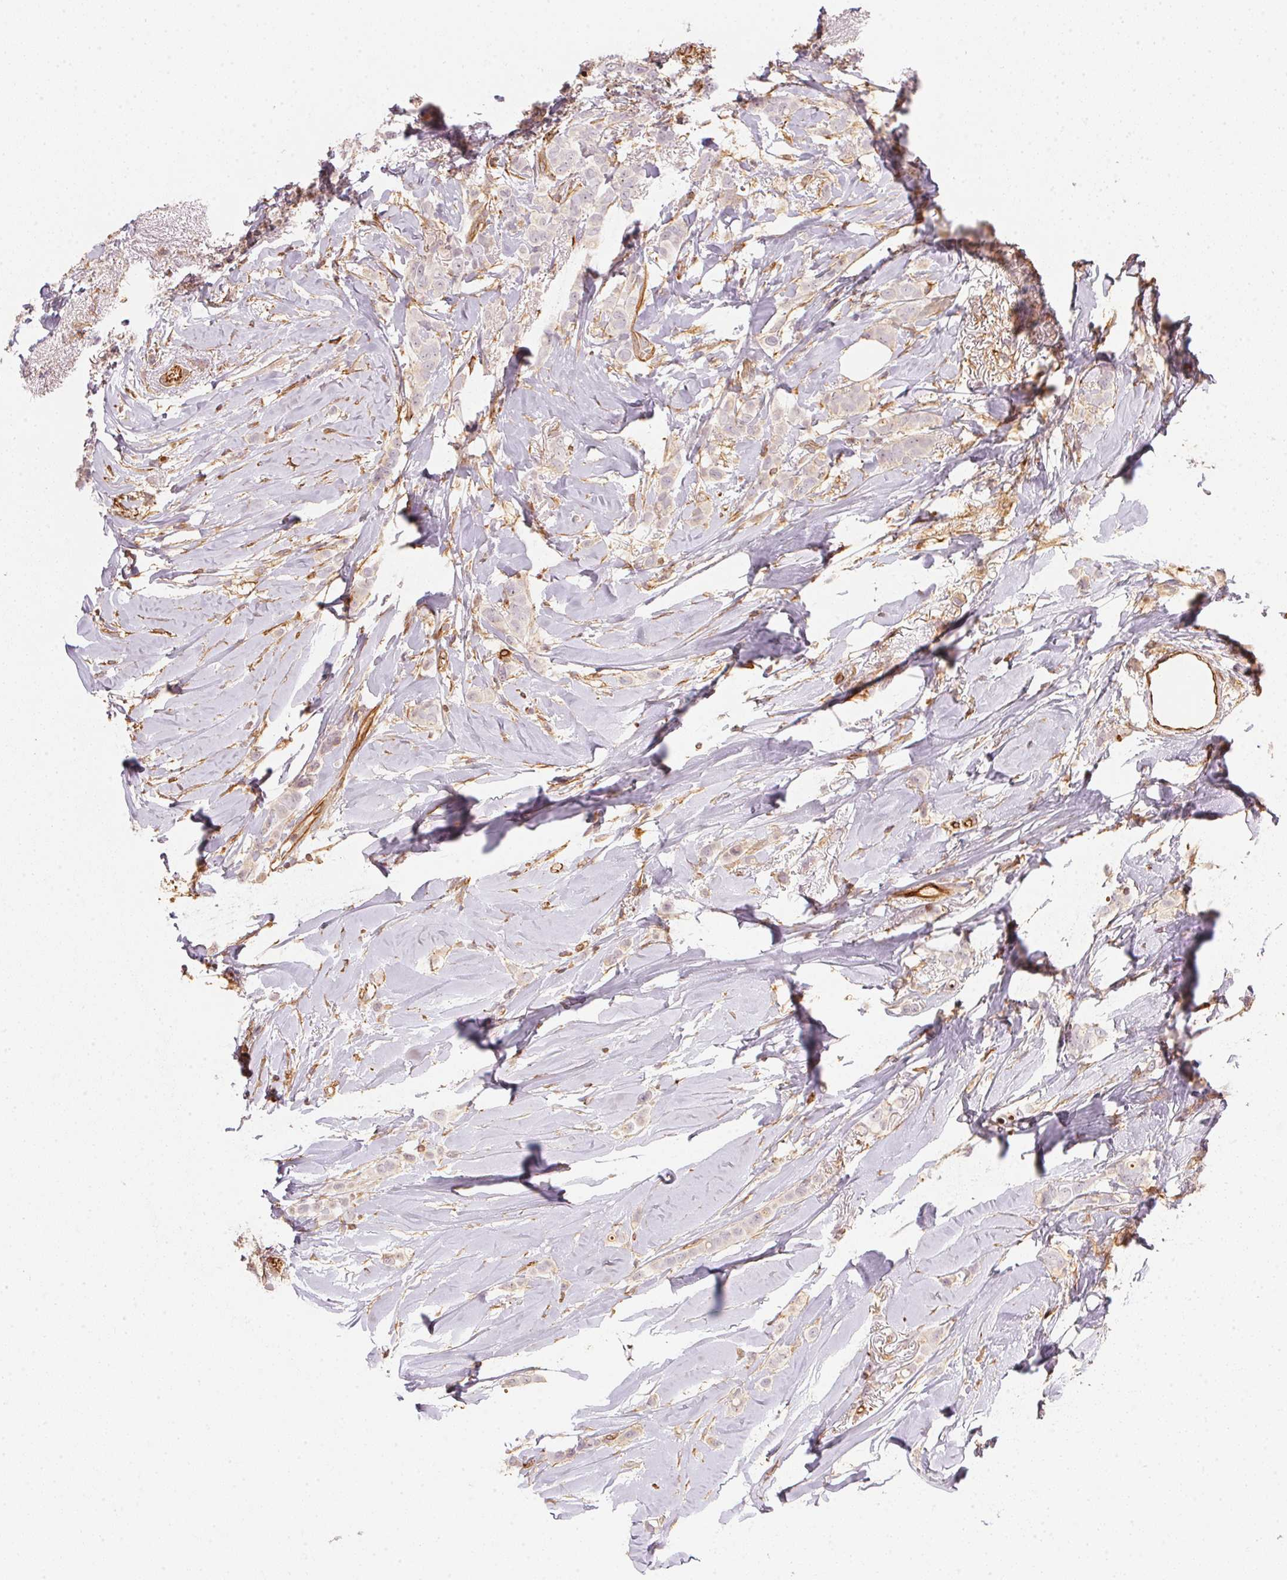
{"staining": {"intensity": "negative", "quantity": "none", "location": "none"}, "tissue": "breast cancer", "cell_type": "Tumor cells", "image_type": "cancer", "snomed": [{"axis": "morphology", "description": "Lobular carcinoma"}, {"axis": "topography", "description": "Breast"}], "caption": "Tumor cells show no significant expression in lobular carcinoma (breast). (DAB immunohistochemistry (IHC) visualized using brightfield microscopy, high magnification).", "gene": "FOXR2", "patient": {"sex": "female", "age": 66}}